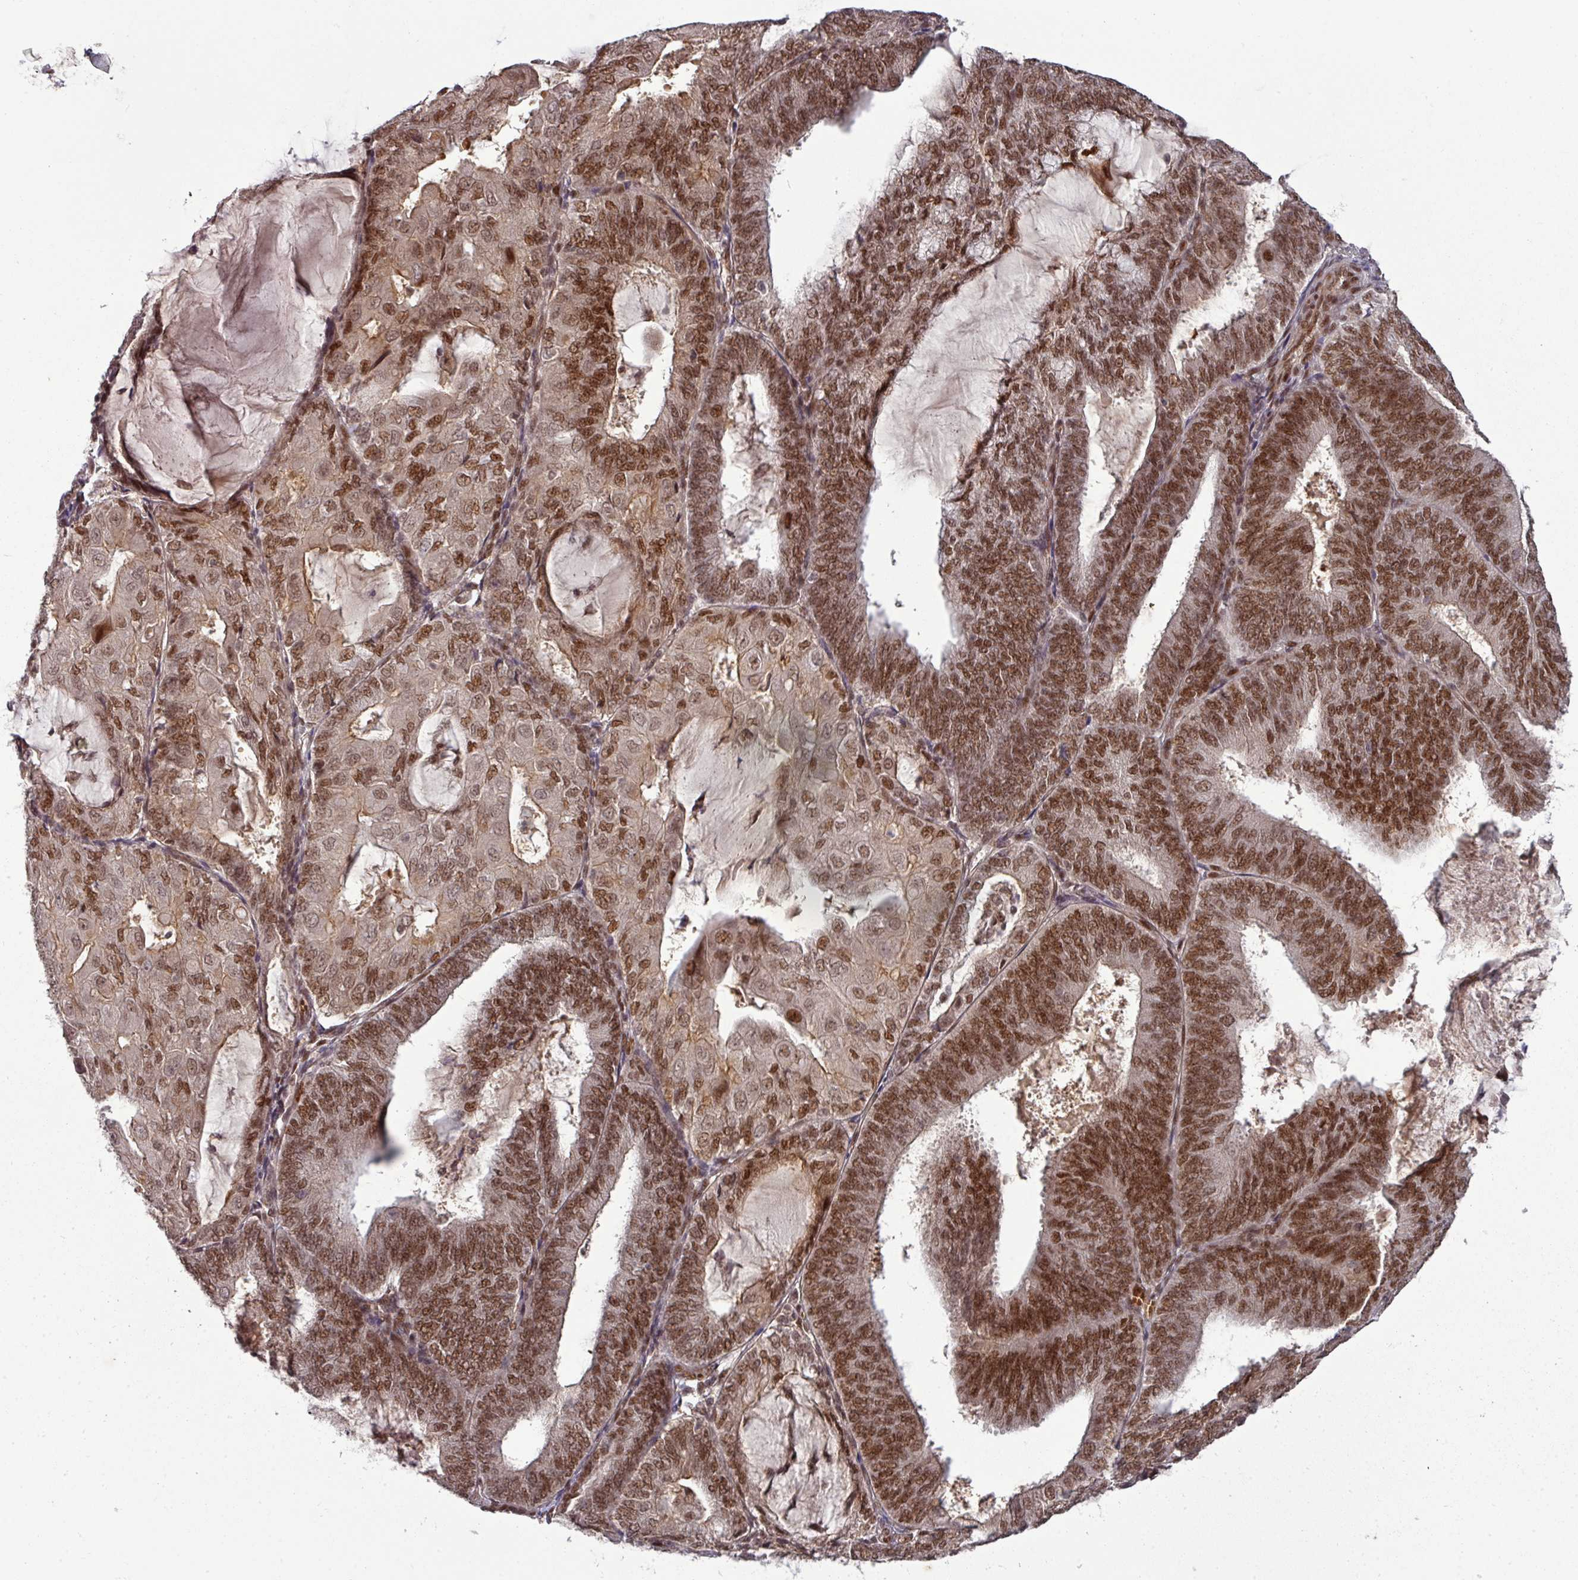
{"staining": {"intensity": "strong", "quantity": ">75%", "location": "nuclear"}, "tissue": "endometrial cancer", "cell_type": "Tumor cells", "image_type": "cancer", "snomed": [{"axis": "morphology", "description": "Adenocarcinoma, NOS"}, {"axis": "topography", "description": "Endometrium"}], "caption": "IHC histopathology image of neoplastic tissue: human endometrial adenocarcinoma stained using immunohistochemistry (IHC) reveals high levels of strong protein expression localized specifically in the nuclear of tumor cells, appearing as a nuclear brown color.", "gene": "CIC", "patient": {"sex": "female", "age": 81}}